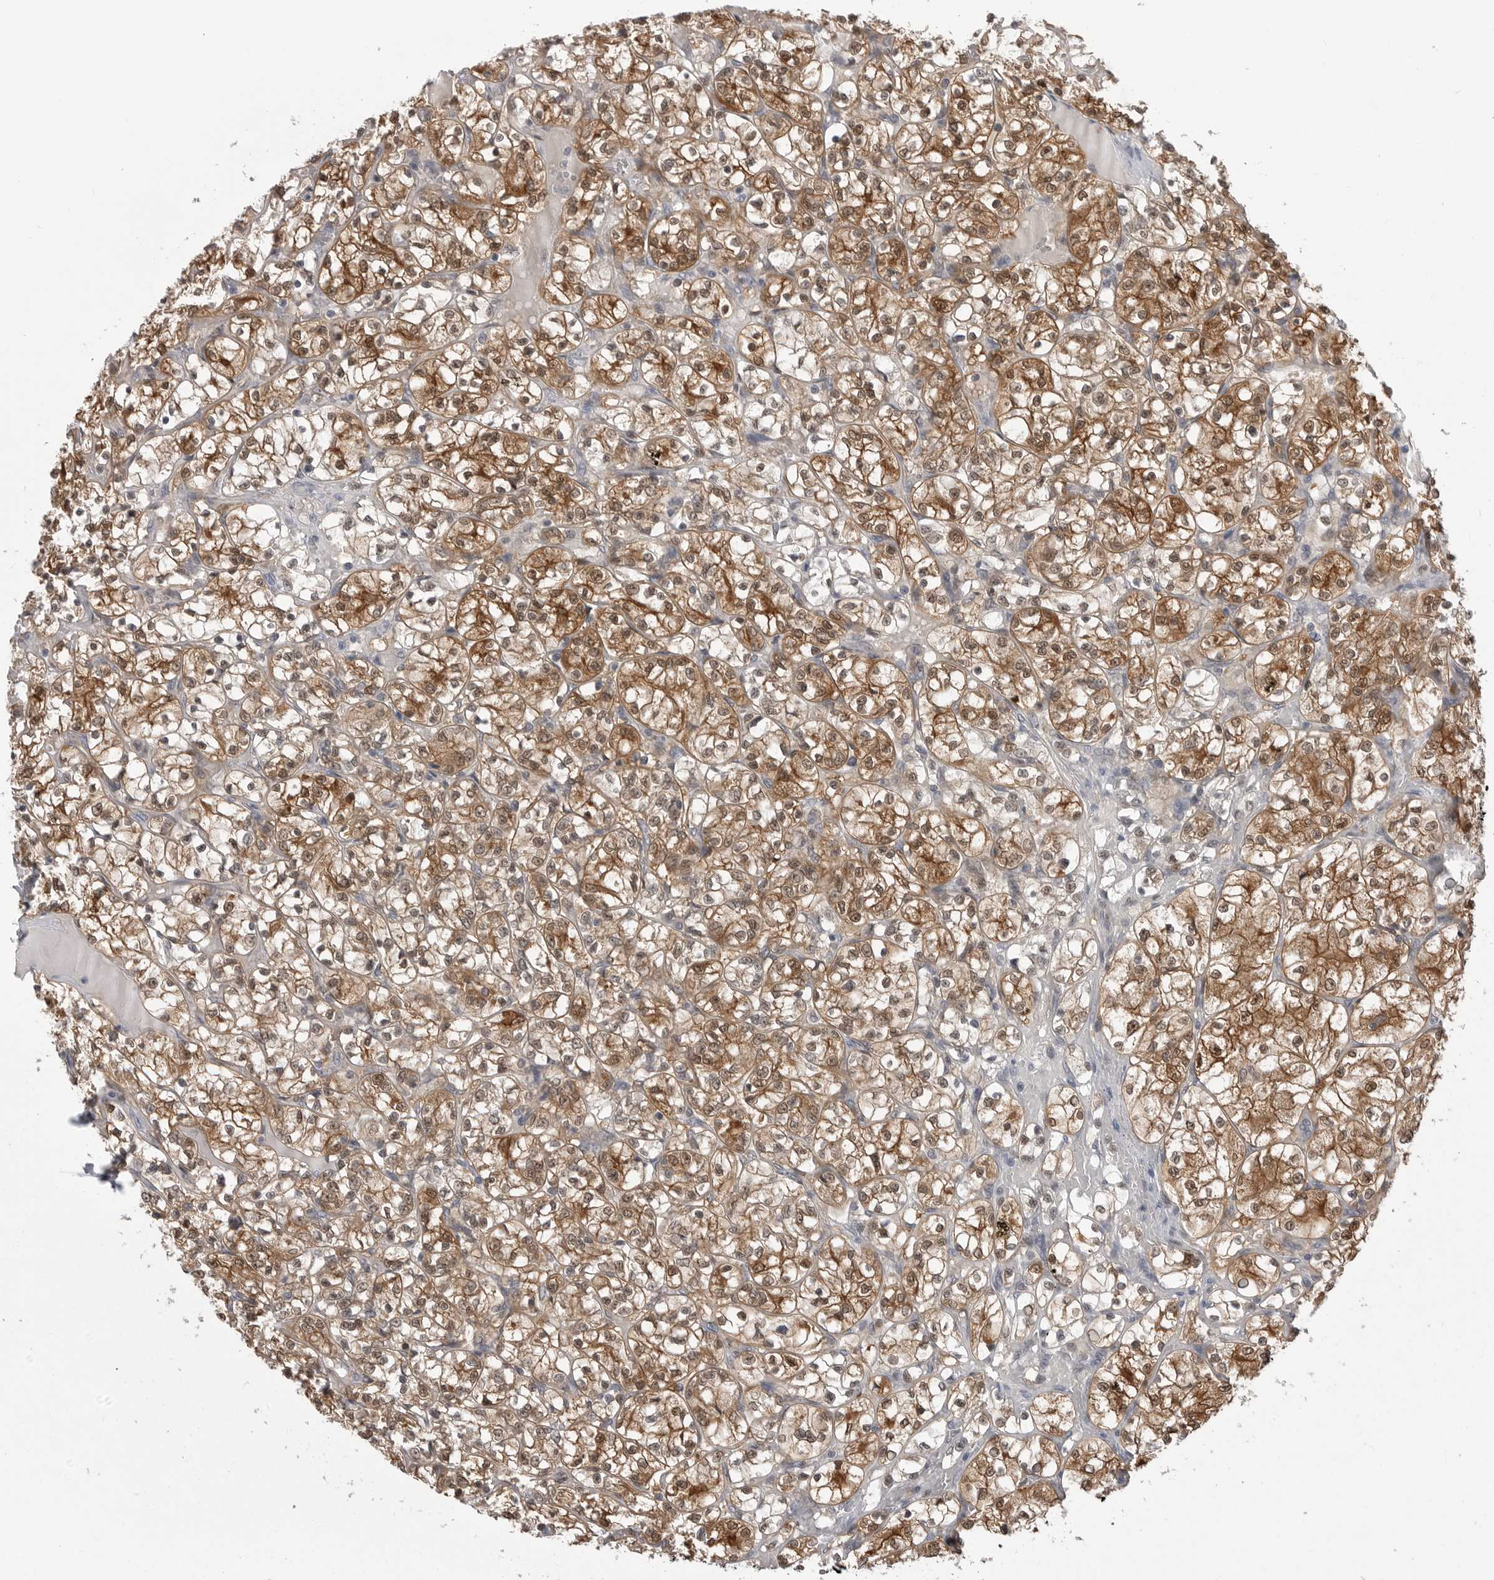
{"staining": {"intensity": "moderate", "quantity": ">75%", "location": "cytoplasmic/membranous,nuclear"}, "tissue": "renal cancer", "cell_type": "Tumor cells", "image_type": "cancer", "snomed": [{"axis": "morphology", "description": "Adenocarcinoma, NOS"}, {"axis": "topography", "description": "Kidney"}], "caption": "Protein staining by immunohistochemistry demonstrates moderate cytoplasmic/membranous and nuclear staining in about >75% of tumor cells in renal cancer.", "gene": "PNPO", "patient": {"sex": "female", "age": 69}}